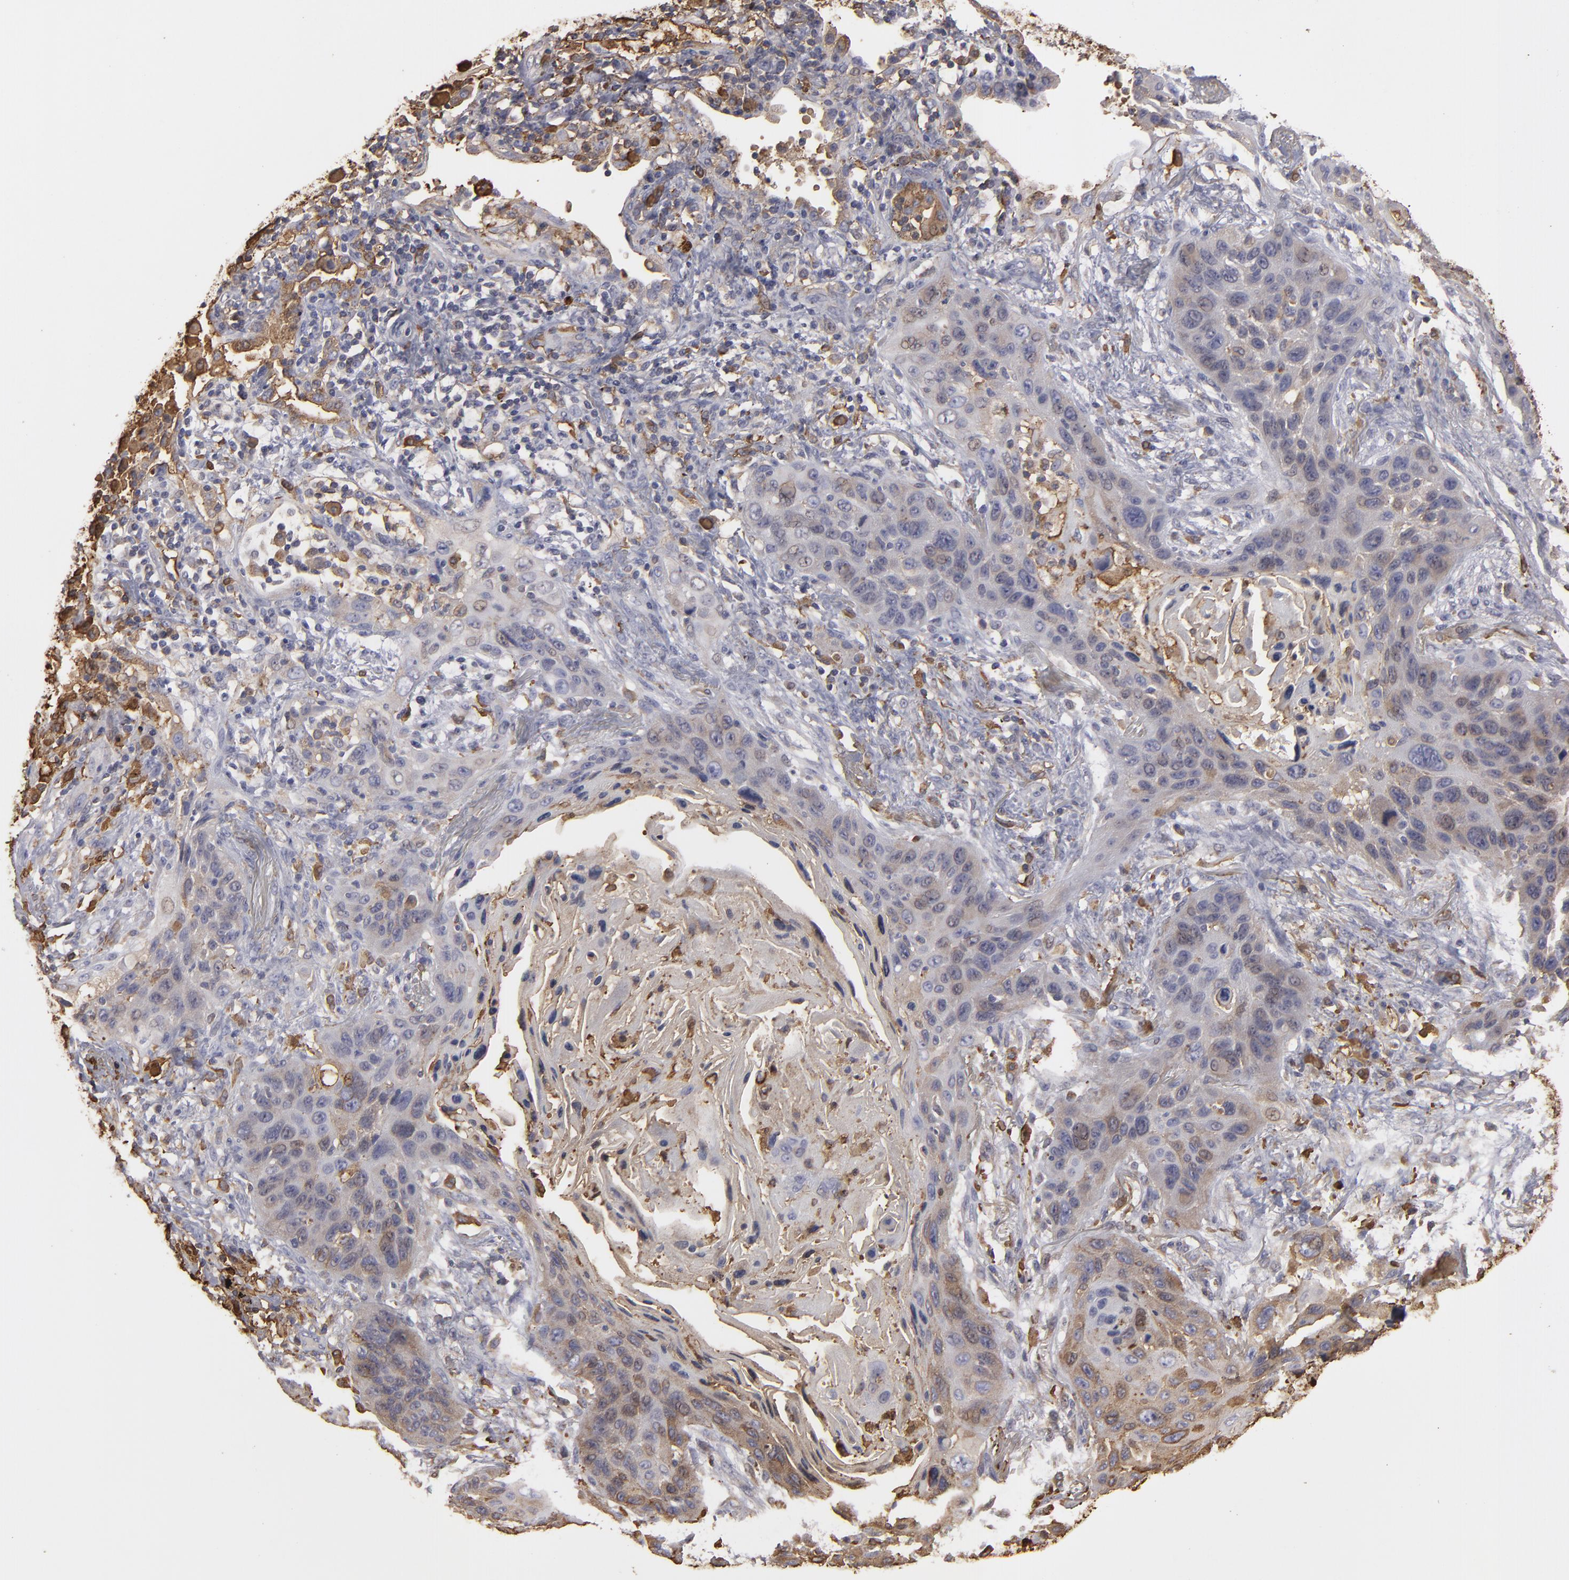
{"staining": {"intensity": "weak", "quantity": "<25%", "location": "cytoplasmic/membranous"}, "tissue": "lung cancer", "cell_type": "Tumor cells", "image_type": "cancer", "snomed": [{"axis": "morphology", "description": "Squamous cell carcinoma, NOS"}, {"axis": "topography", "description": "Lung"}], "caption": "An immunohistochemistry (IHC) photomicrograph of squamous cell carcinoma (lung) is shown. There is no staining in tumor cells of squamous cell carcinoma (lung).", "gene": "ODC1", "patient": {"sex": "female", "age": 67}}